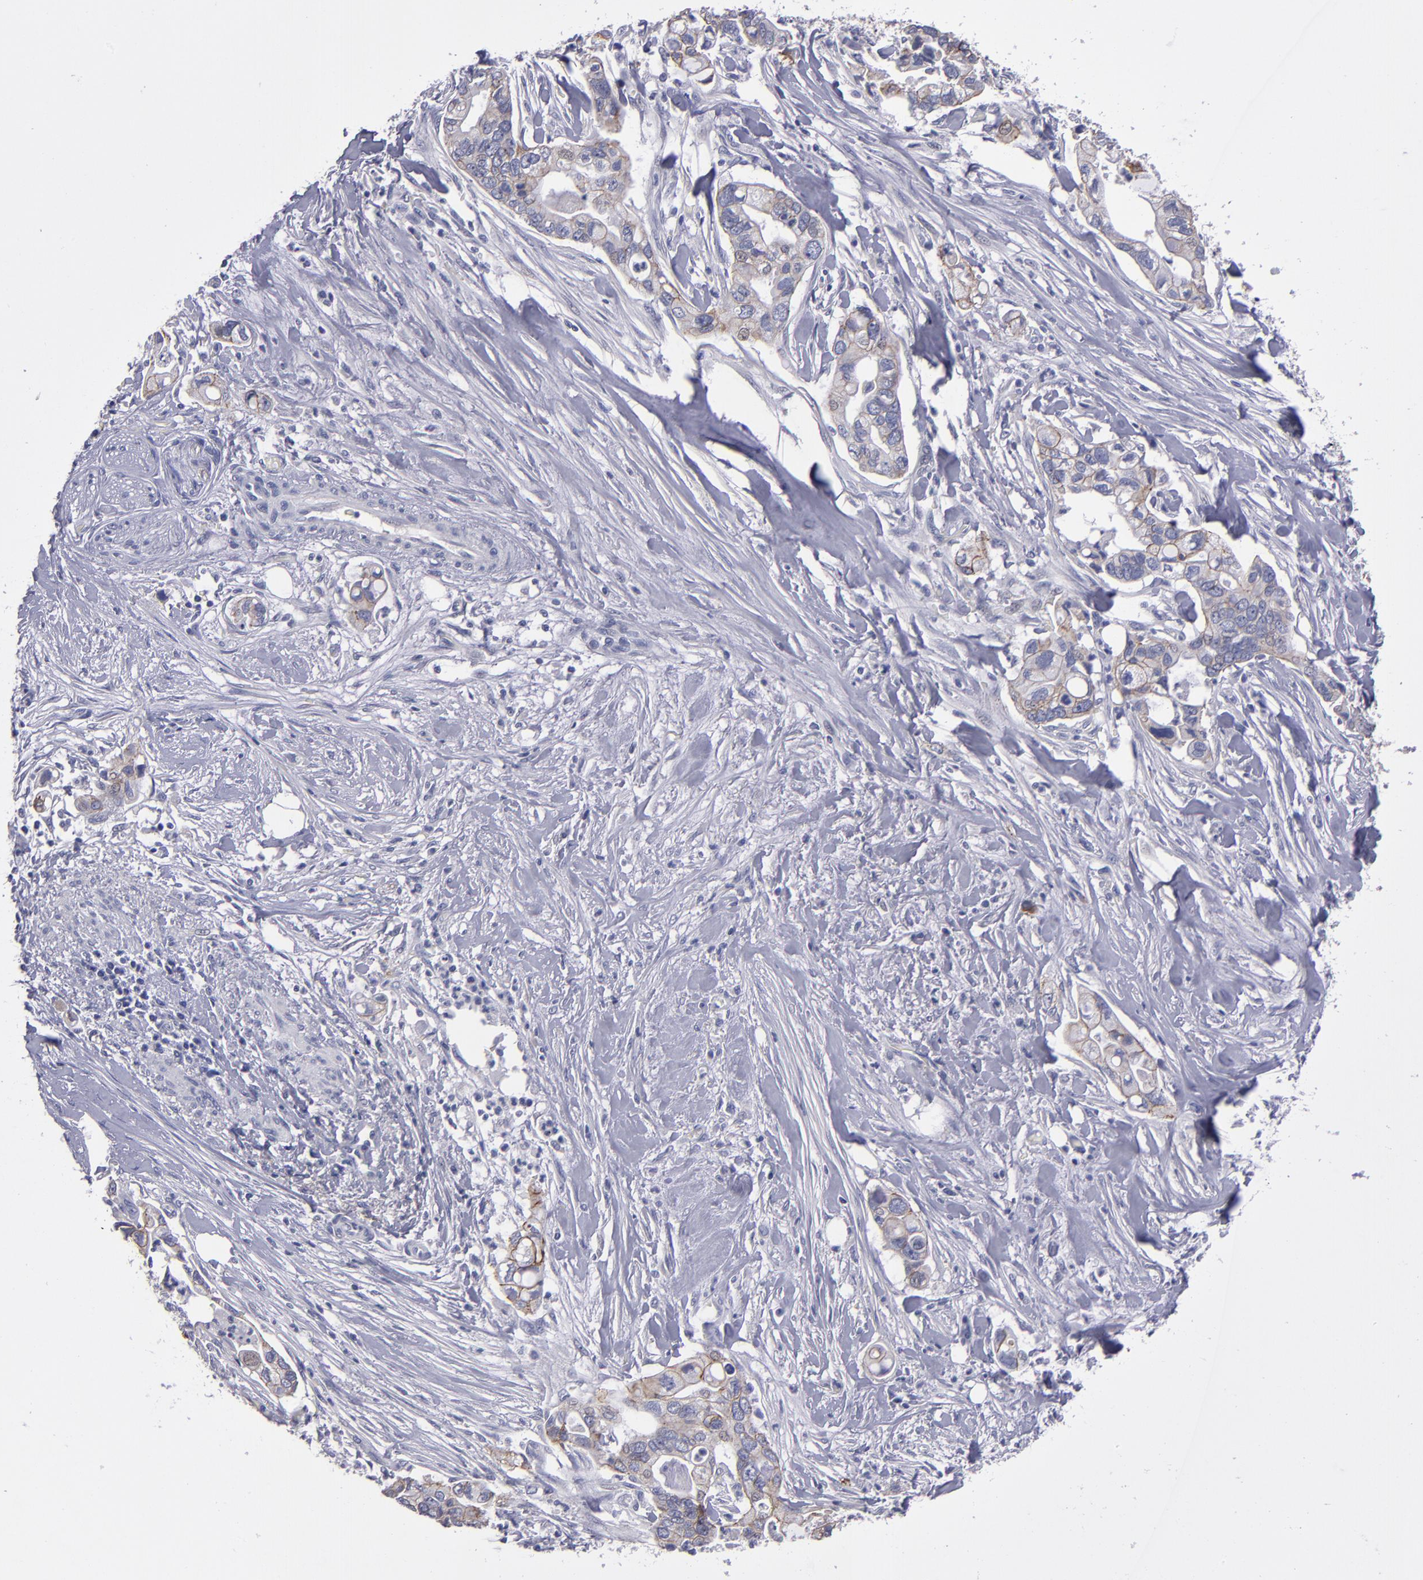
{"staining": {"intensity": "moderate", "quantity": ">75%", "location": "cytoplasmic/membranous"}, "tissue": "pancreatic cancer", "cell_type": "Tumor cells", "image_type": "cancer", "snomed": [{"axis": "morphology", "description": "Adenocarcinoma, NOS"}, {"axis": "topography", "description": "Pancreas"}], "caption": "Immunohistochemical staining of human adenocarcinoma (pancreatic) exhibits medium levels of moderate cytoplasmic/membranous protein staining in approximately >75% of tumor cells.", "gene": "CDH3", "patient": {"sex": "male", "age": 70}}